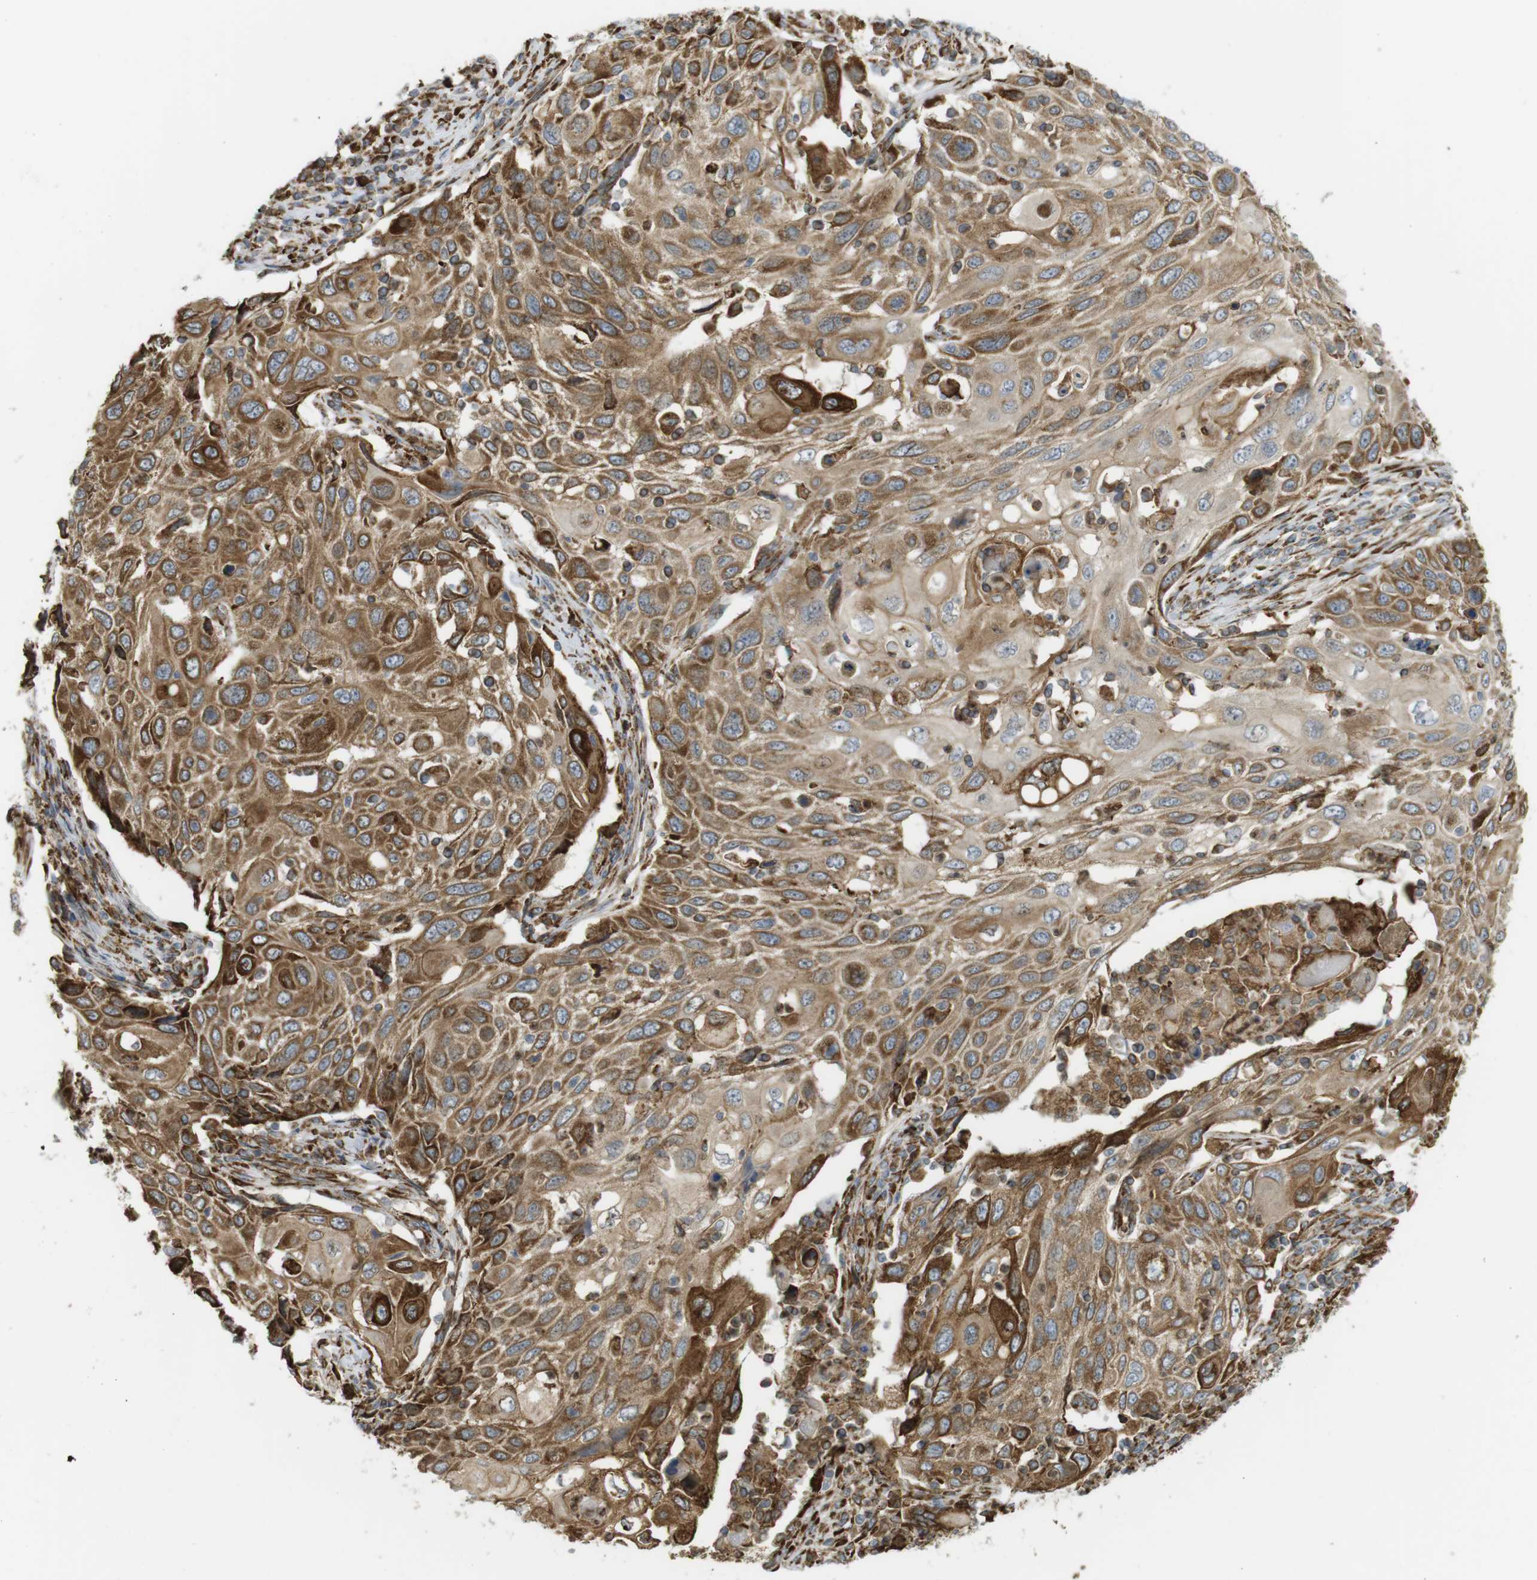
{"staining": {"intensity": "moderate", "quantity": ">75%", "location": "cytoplasmic/membranous"}, "tissue": "cervical cancer", "cell_type": "Tumor cells", "image_type": "cancer", "snomed": [{"axis": "morphology", "description": "Squamous cell carcinoma, NOS"}, {"axis": "topography", "description": "Cervix"}], "caption": "Human squamous cell carcinoma (cervical) stained with a brown dye demonstrates moderate cytoplasmic/membranous positive positivity in approximately >75% of tumor cells.", "gene": "MBOAT2", "patient": {"sex": "female", "age": 70}}